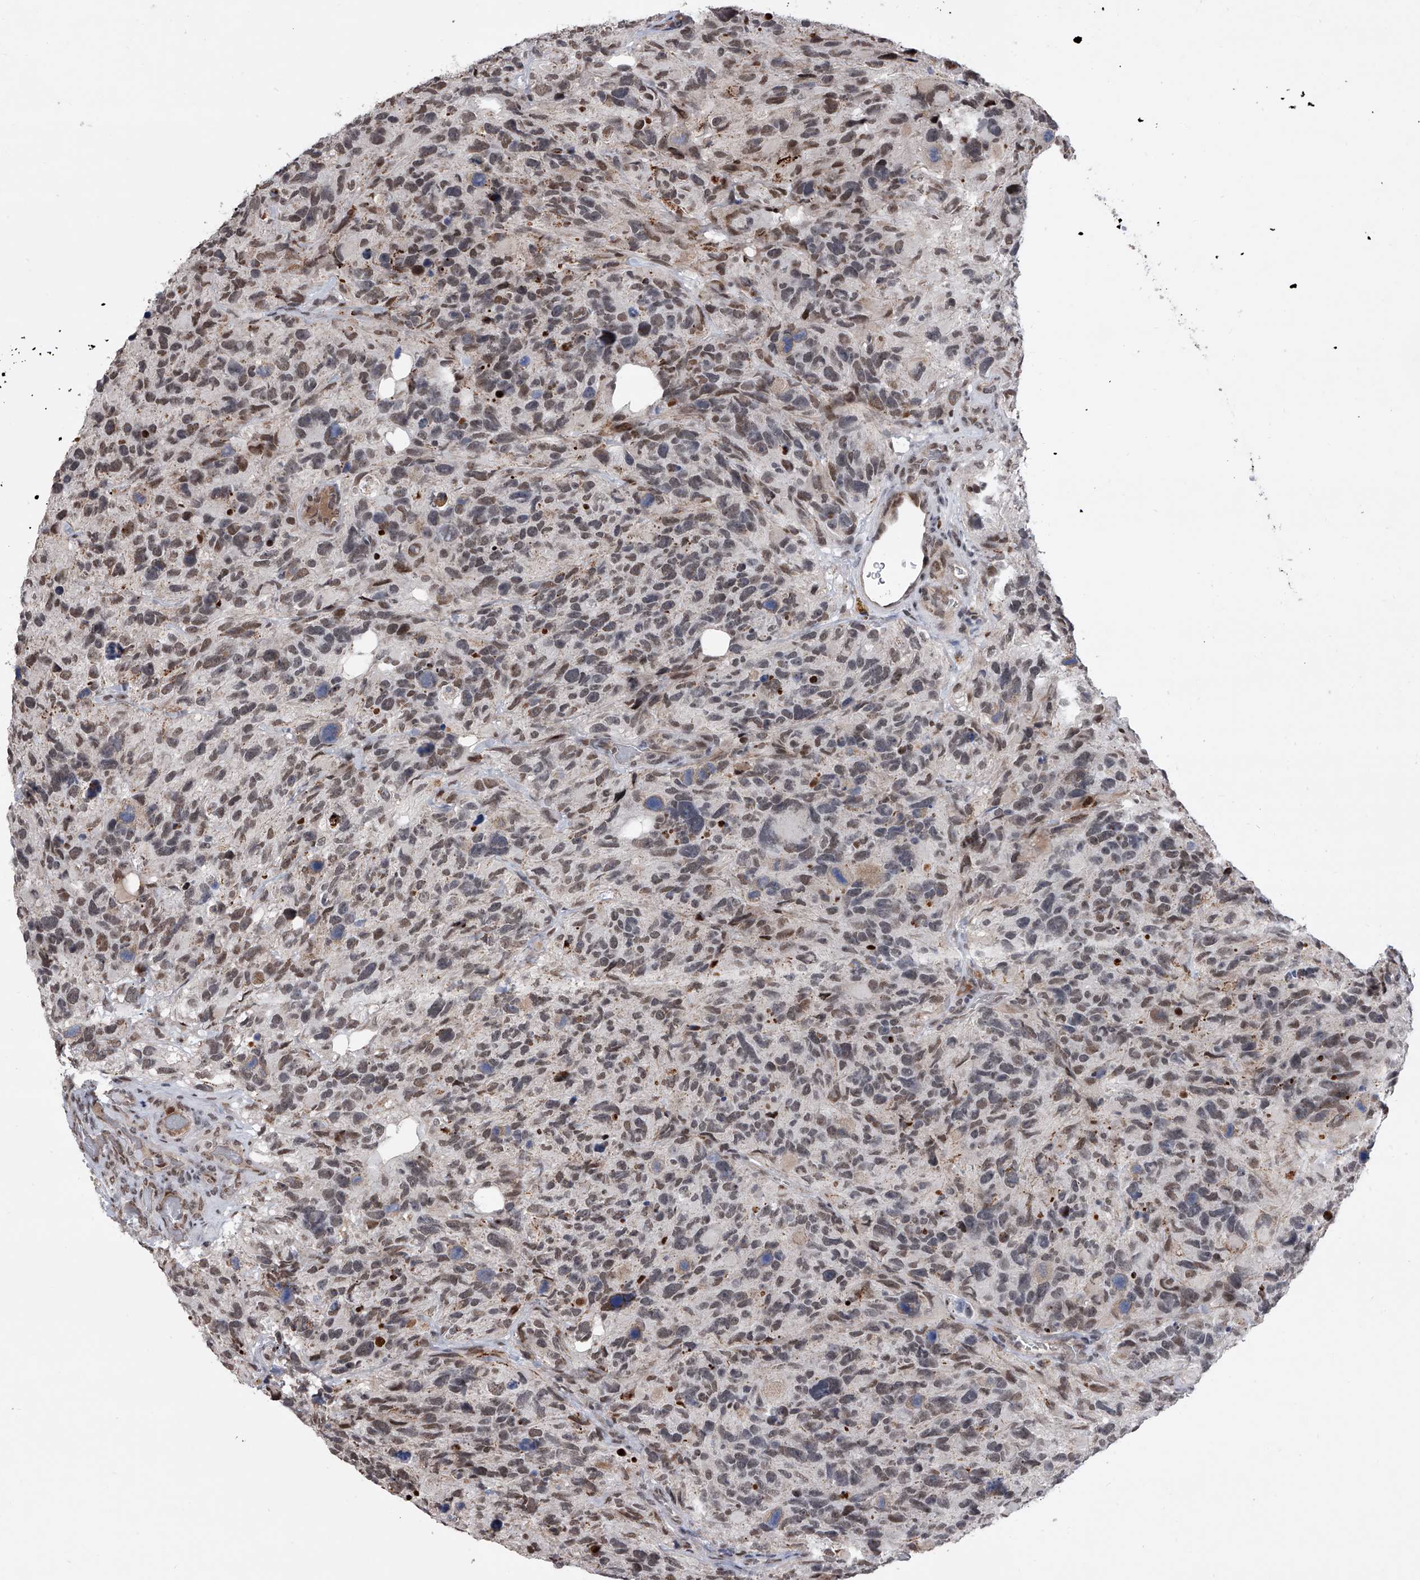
{"staining": {"intensity": "weak", "quantity": "25%-75%", "location": "nuclear"}, "tissue": "glioma", "cell_type": "Tumor cells", "image_type": "cancer", "snomed": [{"axis": "morphology", "description": "Glioma, malignant, High grade"}, {"axis": "topography", "description": "Brain"}], "caption": "Protein staining of malignant glioma (high-grade) tissue reveals weak nuclear positivity in about 25%-75% of tumor cells.", "gene": "ZNF426", "patient": {"sex": "male", "age": 69}}